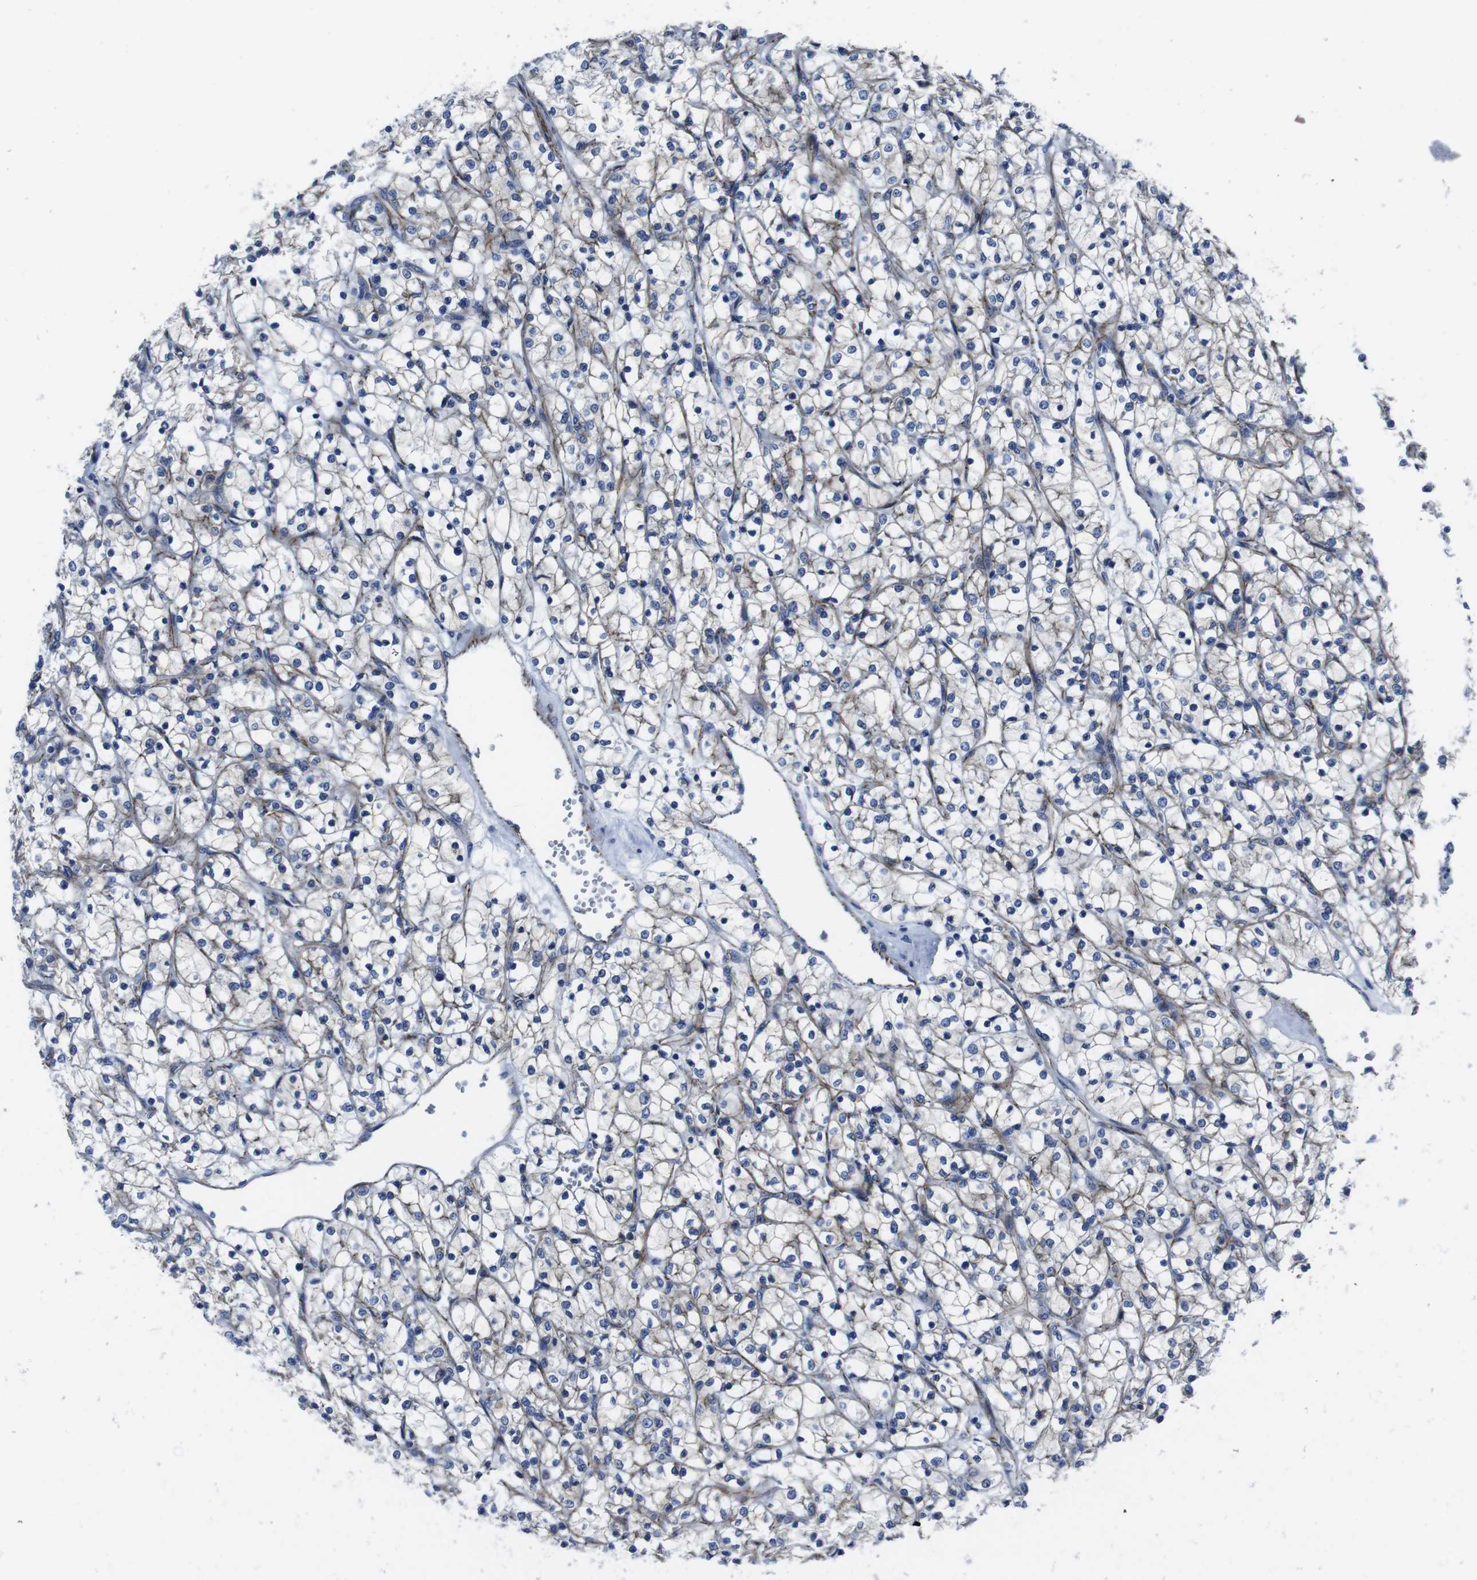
{"staining": {"intensity": "negative", "quantity": "none", "location": "none"}, "tissue": "renal cancer", "cell_type": "Tumor cells", "image_type": "cancer", "snomed": [{"axis": "morphology", "description": "Adenocarcinoma, NOS"}, {"axis": "topography", "description": "Kidney"}], "caption": "Protein analysis of adenocarcinoma (renal) shows no significant positivity in tumor cells.", "gene": "NUMB", "patient": {"sex": "female", "age": 69}}